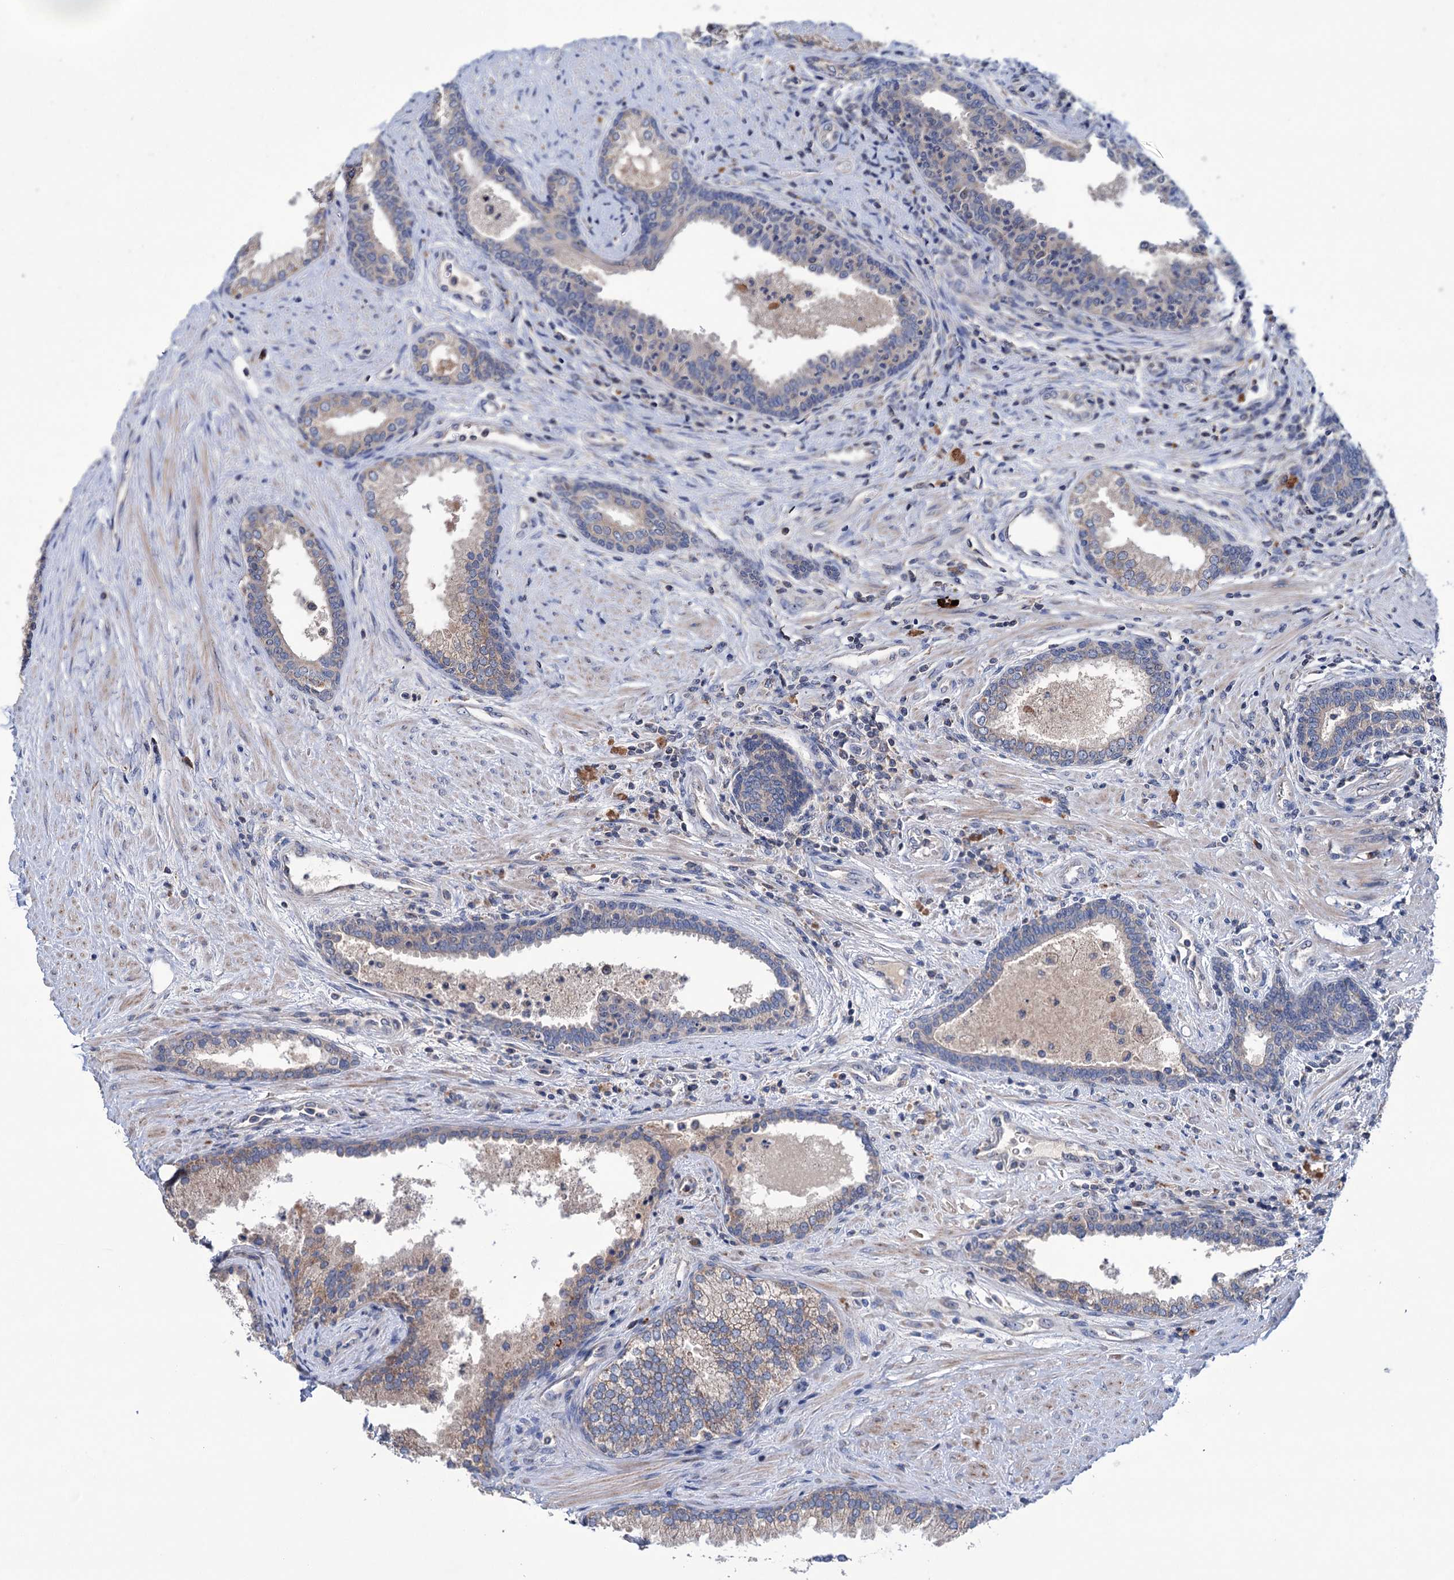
{"staining": {"intensity": "moderate", "quantity": "25%-75%", "location": "cytoplasmic/membranous"}, "tissue": "prostate", "cell_type": "Glandular cells", "image_type": "normal", "snomed": [{"axis": "morphology", "description": "Normal tissue, NOS"}, {"axis": "topography", "description": "Prostate"}], "caption": "The histopathology image demonstrates staining of benign prostate, revealing moderate cytoplasmic/membranous protein expression (brown color) within glandular cells.", "gene": "HTR3B", "patient": {"sex": "male", "age": 76}}